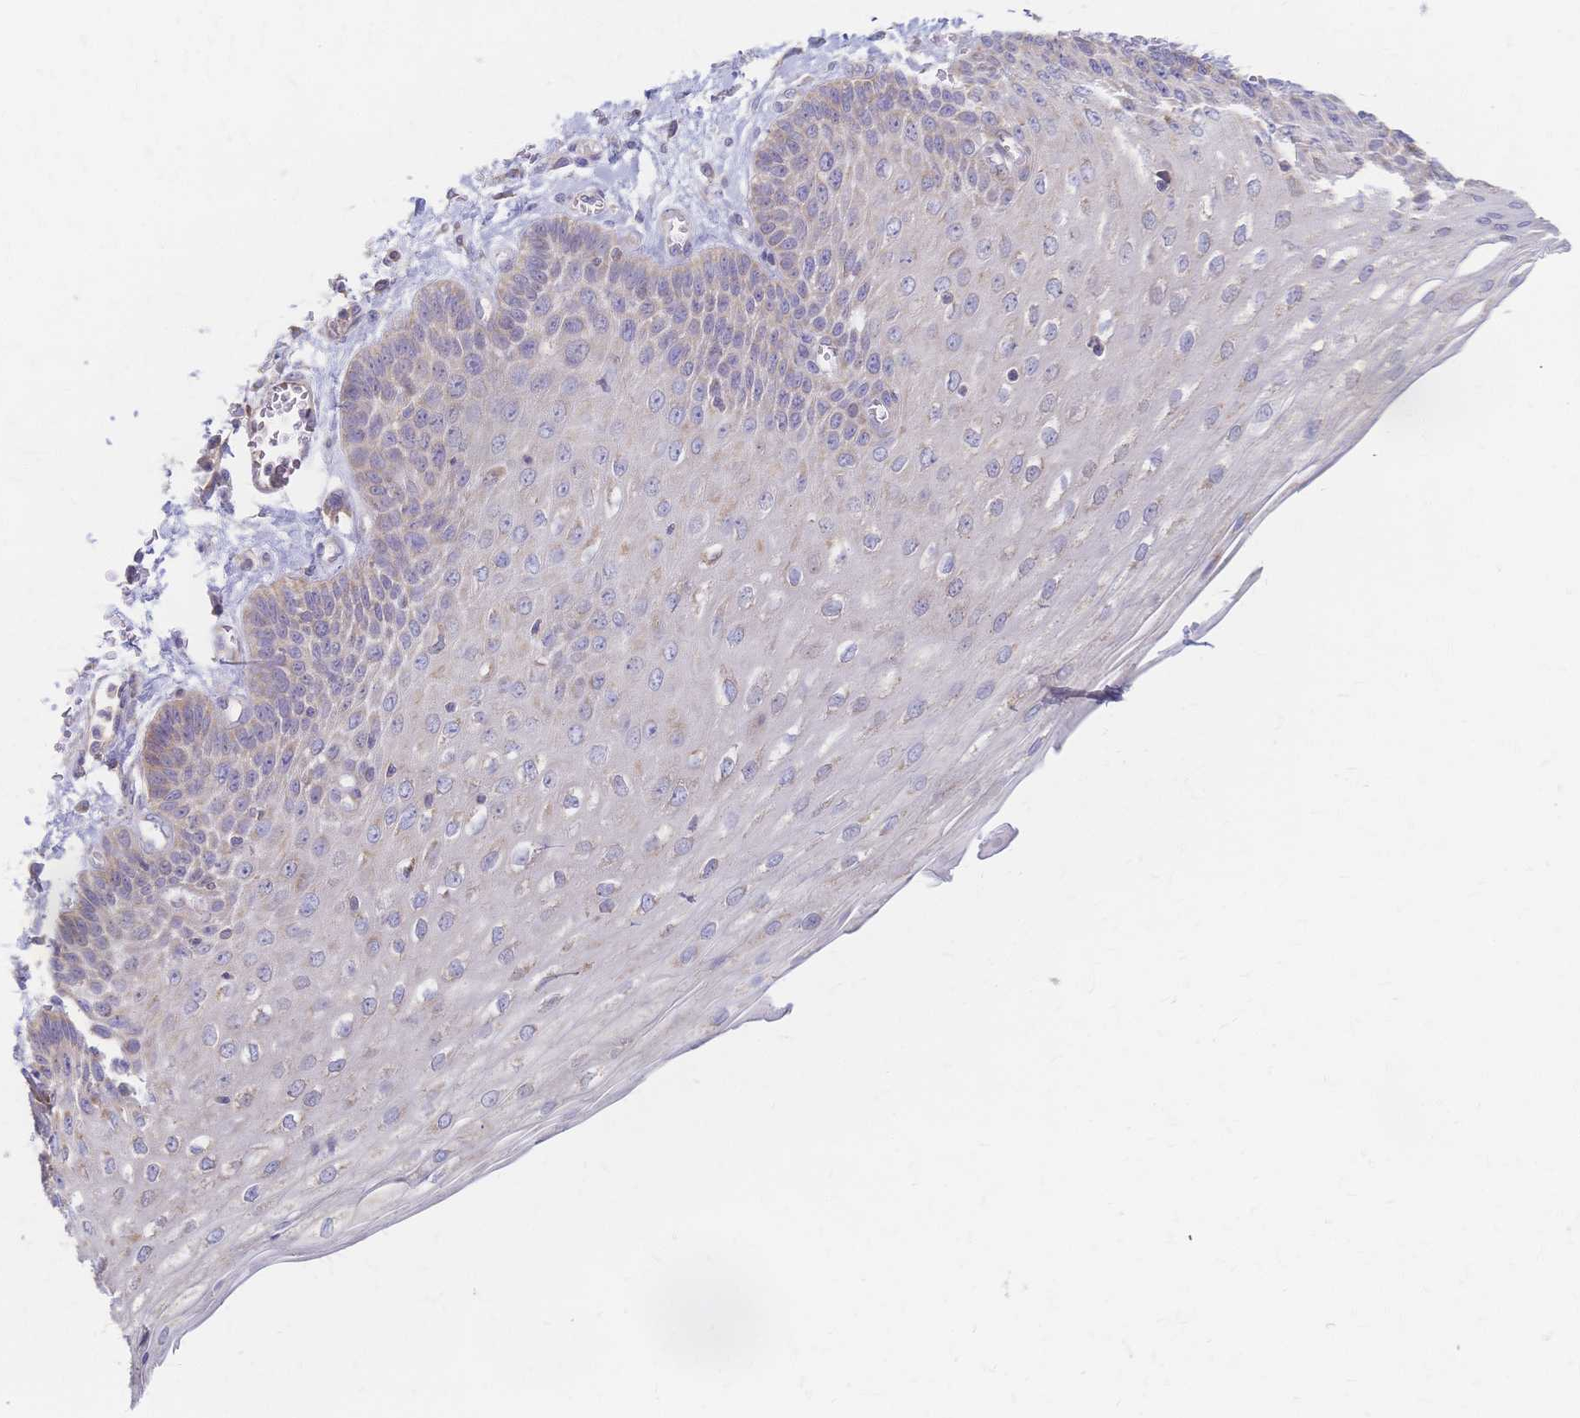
{"staining": {"intensity": "weak", "quantity": "<25%", "location": "cytoplasmic/membranous"}, "tissue": "esophagus", "cell_type": "Squamous epithelial cells", "image_type": "normal", "snomed": [{"axis": "morphology", "description": "Normal tissue, NOS"}, {"axis": "morphology", "description": "Adenocarcinoma, NOS"}, {"axis": "topography", "description": "Esophagus"}], "caption": "Squamous epithelial cells are negative for protein expression in normal human esophagus. Brightfield microscopy of immunohistochemistry (IHC) stained with DAB (3,3'-diaminobenzidine) (brown) and hematoxylin (blue), captured at high magnification.", "gene": "CYB5A", "patient": {"sex": "male", "age": 81}}